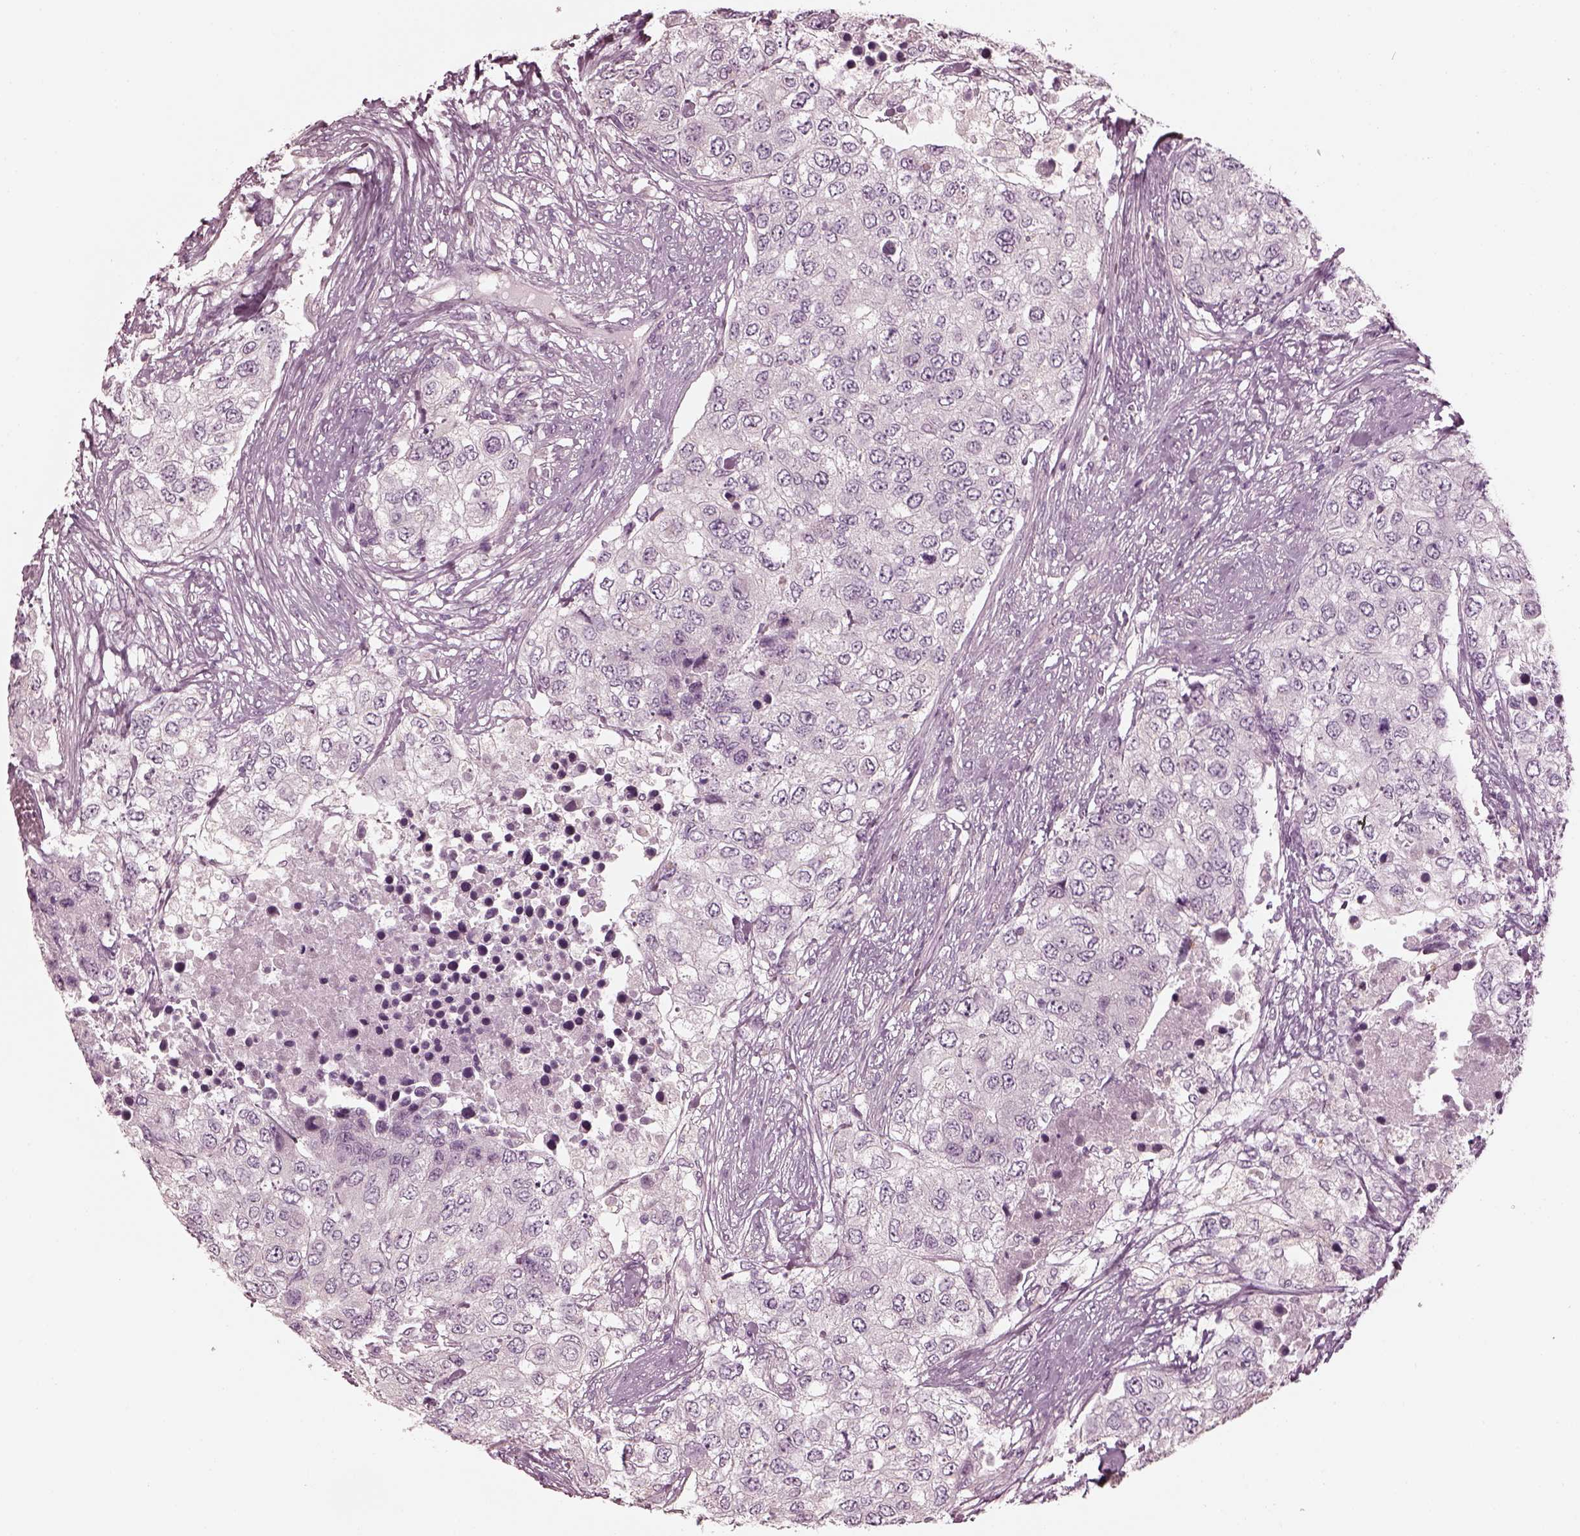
{"staining": {"intensity": "negative", "quantity": "none", "location": "none"}, "tissue": "urothelial cancer", "cell_type": "Tumor cells", "image_type": "cancer", "snomed": [{"axis": "morphology", "description": "Urothelial carcinoma, High grade"}, {"axis": "topography", "description": "Urinary bladder"}], "caption": "Immunohistochemistry (IHC) photomicrograph of neoplastic tissue: urothelial cancer stained with DAB (3,3'-diaminobenzidine) reveals no significant protein positivity in tumor cells.", "gene": "KIF6", "patient": {"sex": "female", "age": 78}}